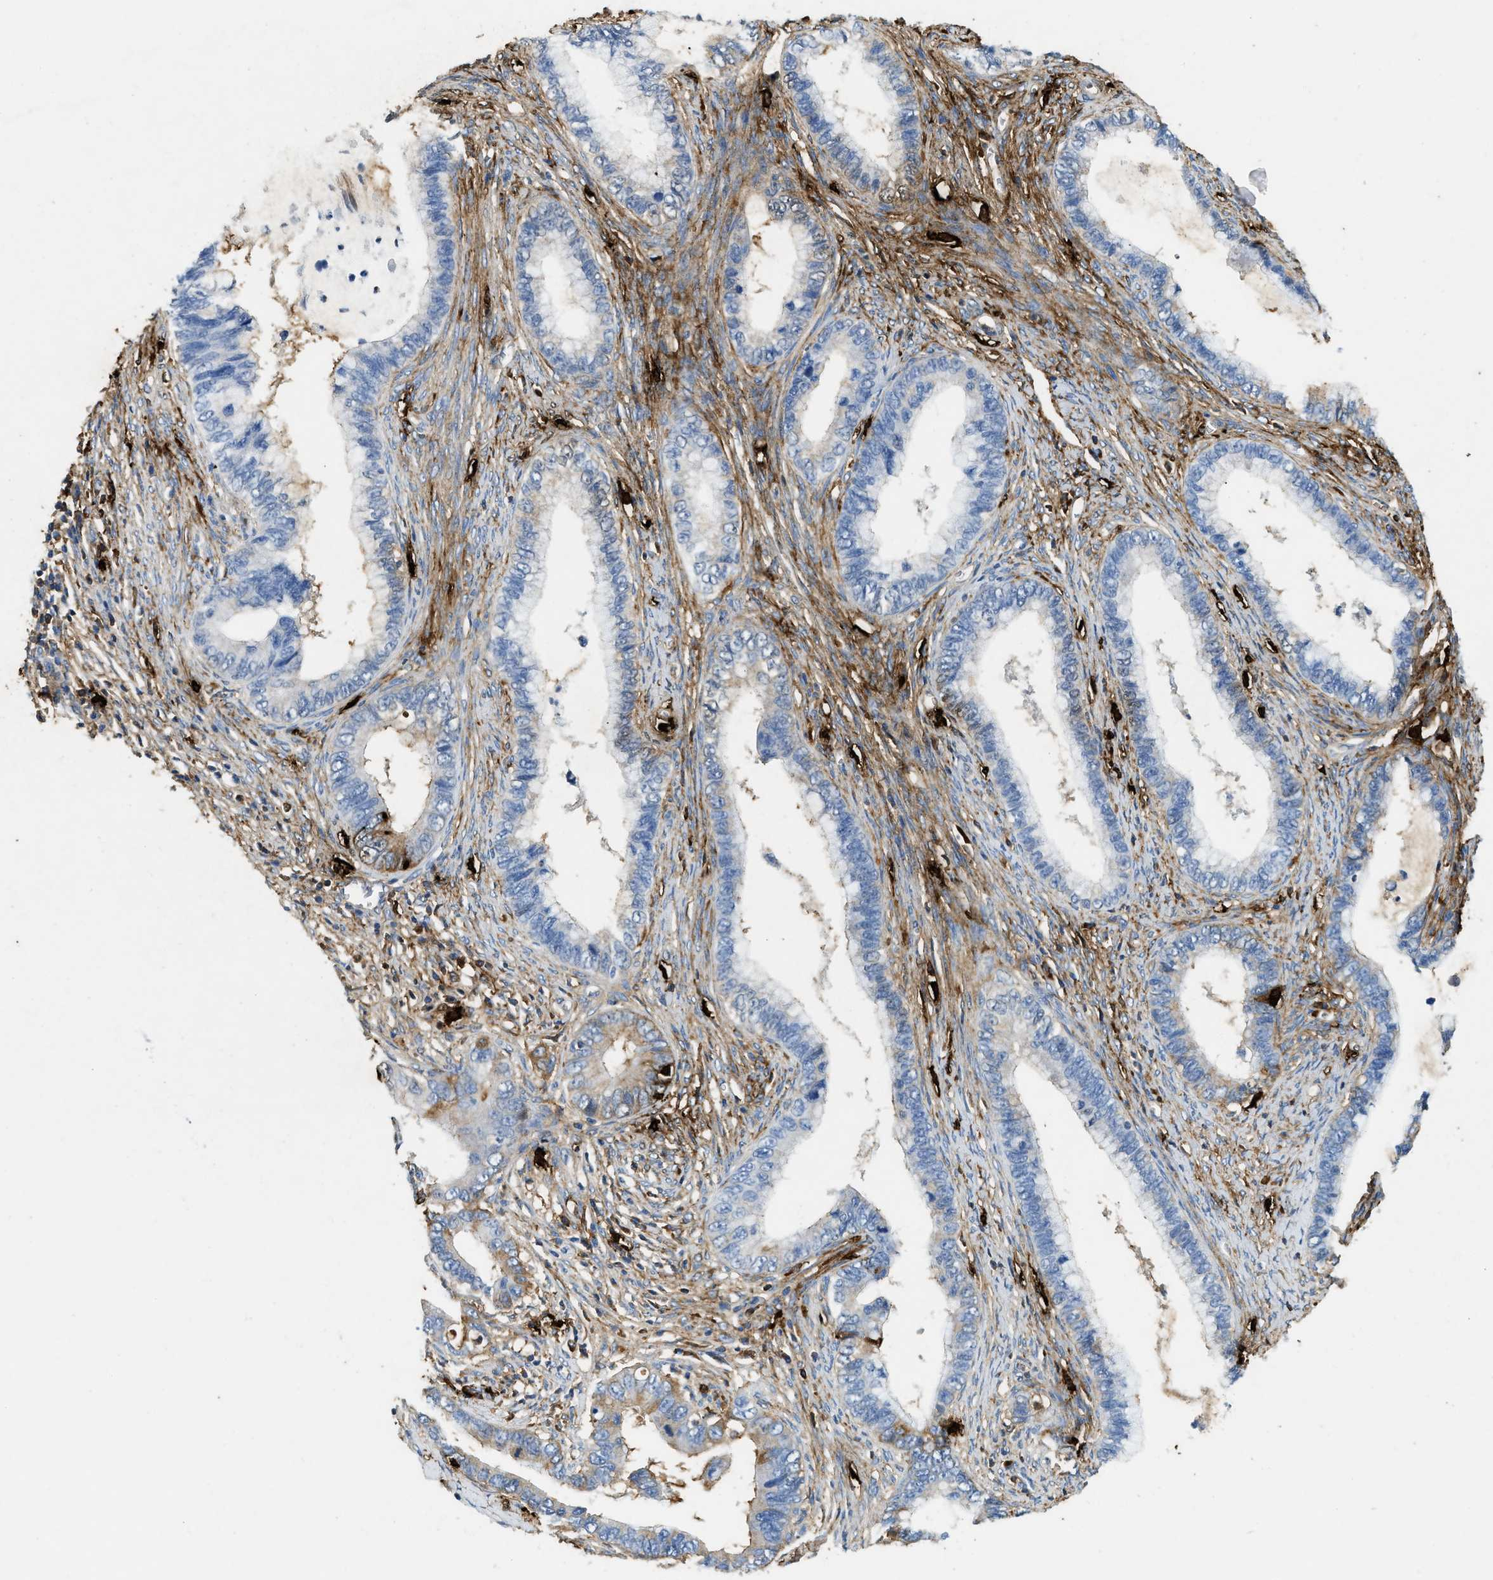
{"staining": {"intensity": "negative", "quantity": "none", "location": "none"}, "tissue": "cervical cancer", "cell_type": "Tumor cells", "image_type": "cancer", "snomed": [{"axis": "morphology", "description": "Adenocarcinoma, NOS"}, {"axis": "topography", "description": "Cervix"}], "caption": "Immunohistochemistry image of cervical cancer (adenocarcinoma) stained for a protein (brown), which reveals no staining in tumor cells.", "gene": "TPSAB1", "patient": {"sex": "female", "age": 44}}